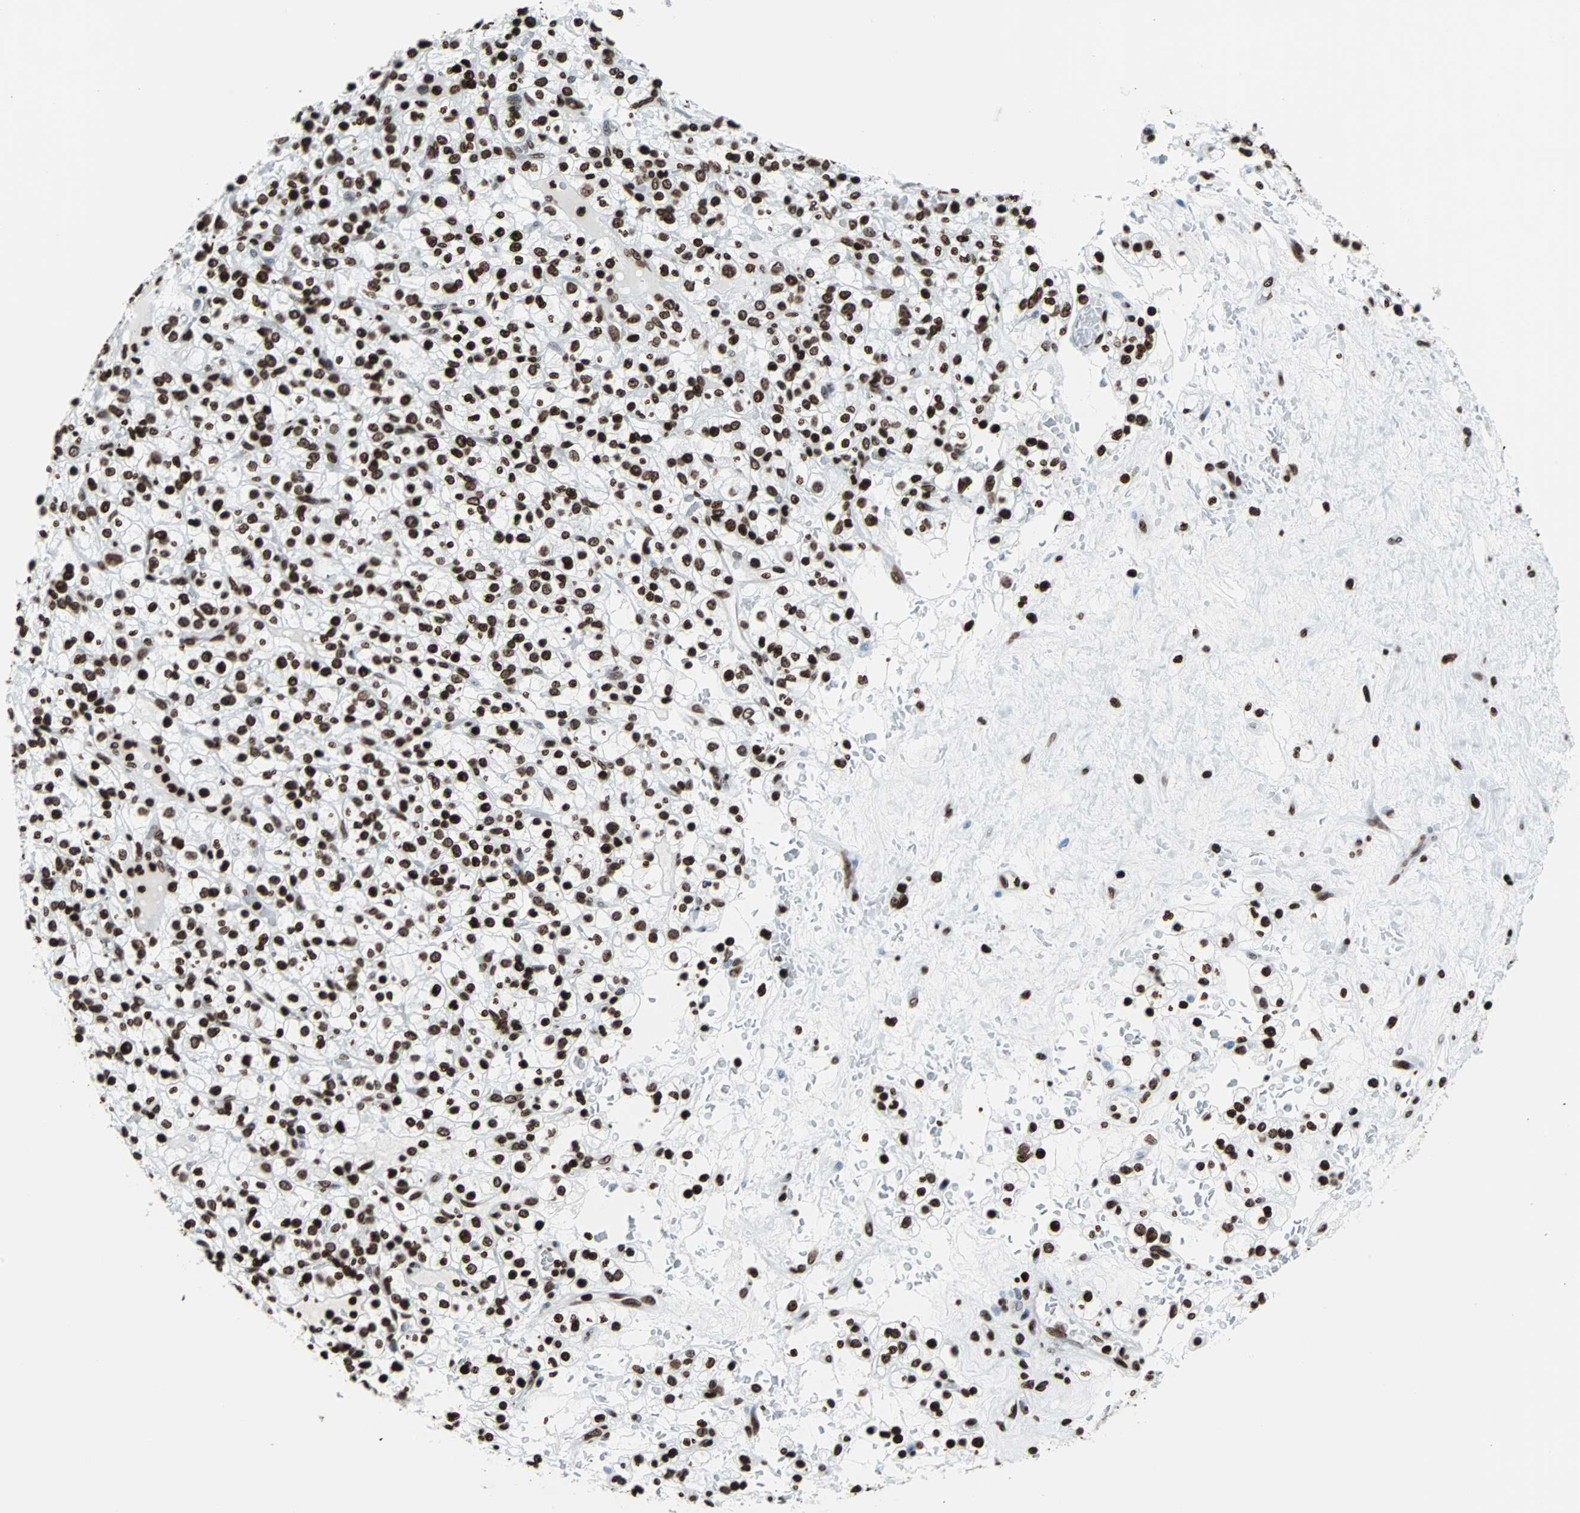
{"staining": {"intensity": "strong", "quantity": ">75%", "location": "nuclear"}, "tissue": "renal cancer", "cell_type": "Tumor cells", "image_type": "cancer", "snomed": [{"axis": "morphology", "description": "Normal tissue, NOS"}, {"axis": "morphology", "description": "Adenocarcinoma, NOS"}, {"axis": "topography", "description": "Kidney"}], "caption": "An image showing strong nuclear positivity in approximately >75% of tumor cells in adenocarcinoma (renal), as visualized by brown immunohistochemical staining.", "gene": "H2BC18", "patient": {"sex": "female", "age": 72}}